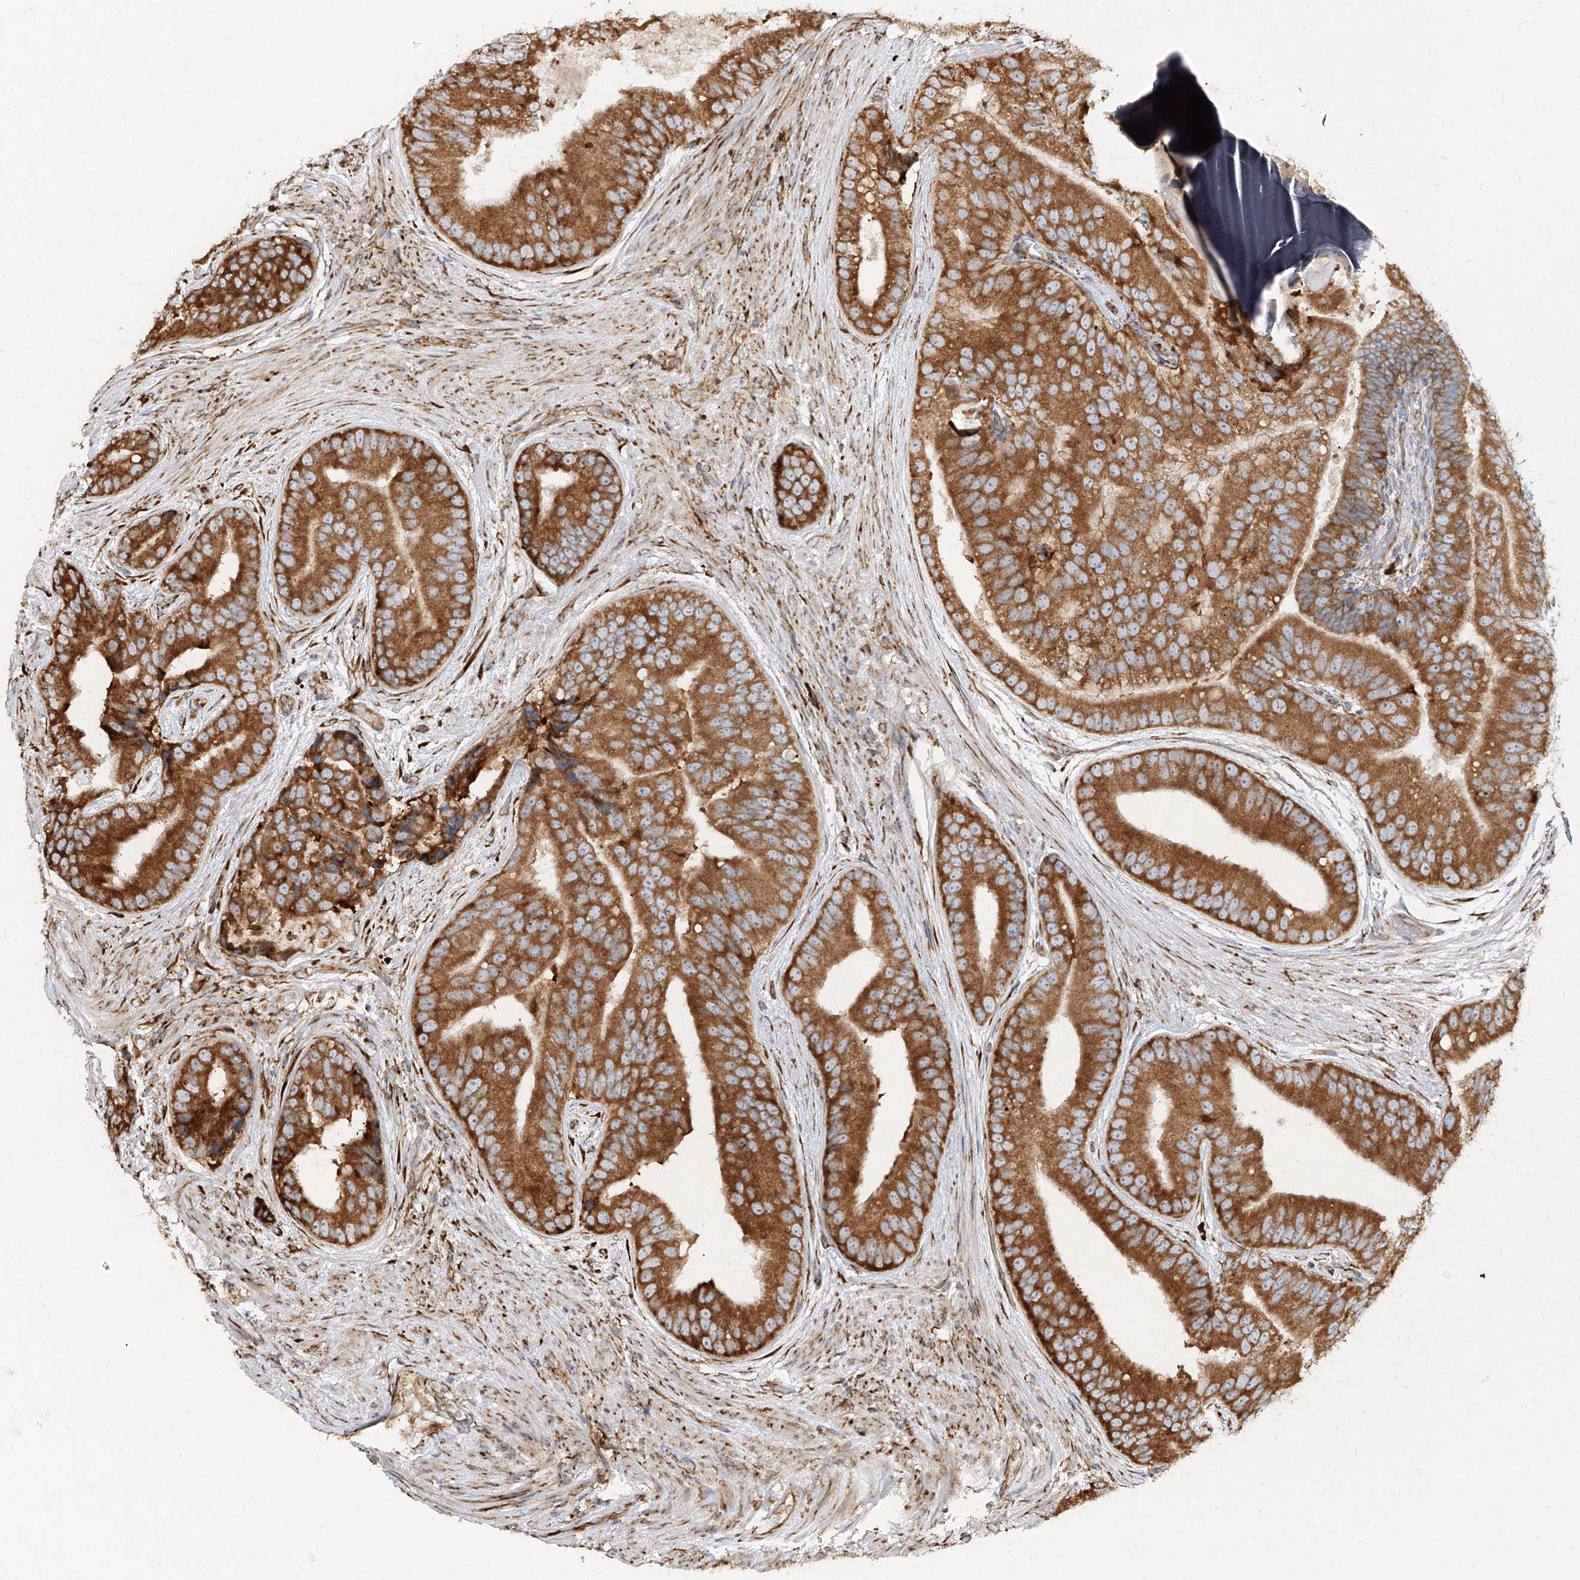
{"staining": {"intensity": "strong", "quantity": ">75%", "location": "cytoplasmic/membranous"}, "tissue": "prostate cancer", "cell_type": "Tumor cells", "image_type": "cancer", "snomed": [{"axis": "morphology", "description": "Adenocarcinoma, High grade"}, {"axis": "topography", "description": "Prostate"}], "caption": "High-magnification brightfield microscopy of prostate cancer stained with DAB (3,3'-diaminobenzidine) (brown) and counterstained with hematoxylin (blue). tumor cells exhibit strong cytoplasmic/membranous positivity is seen in about>75% of cells.", "gene": "RPS25", "patient": {"sex": "male", "age": 70}}